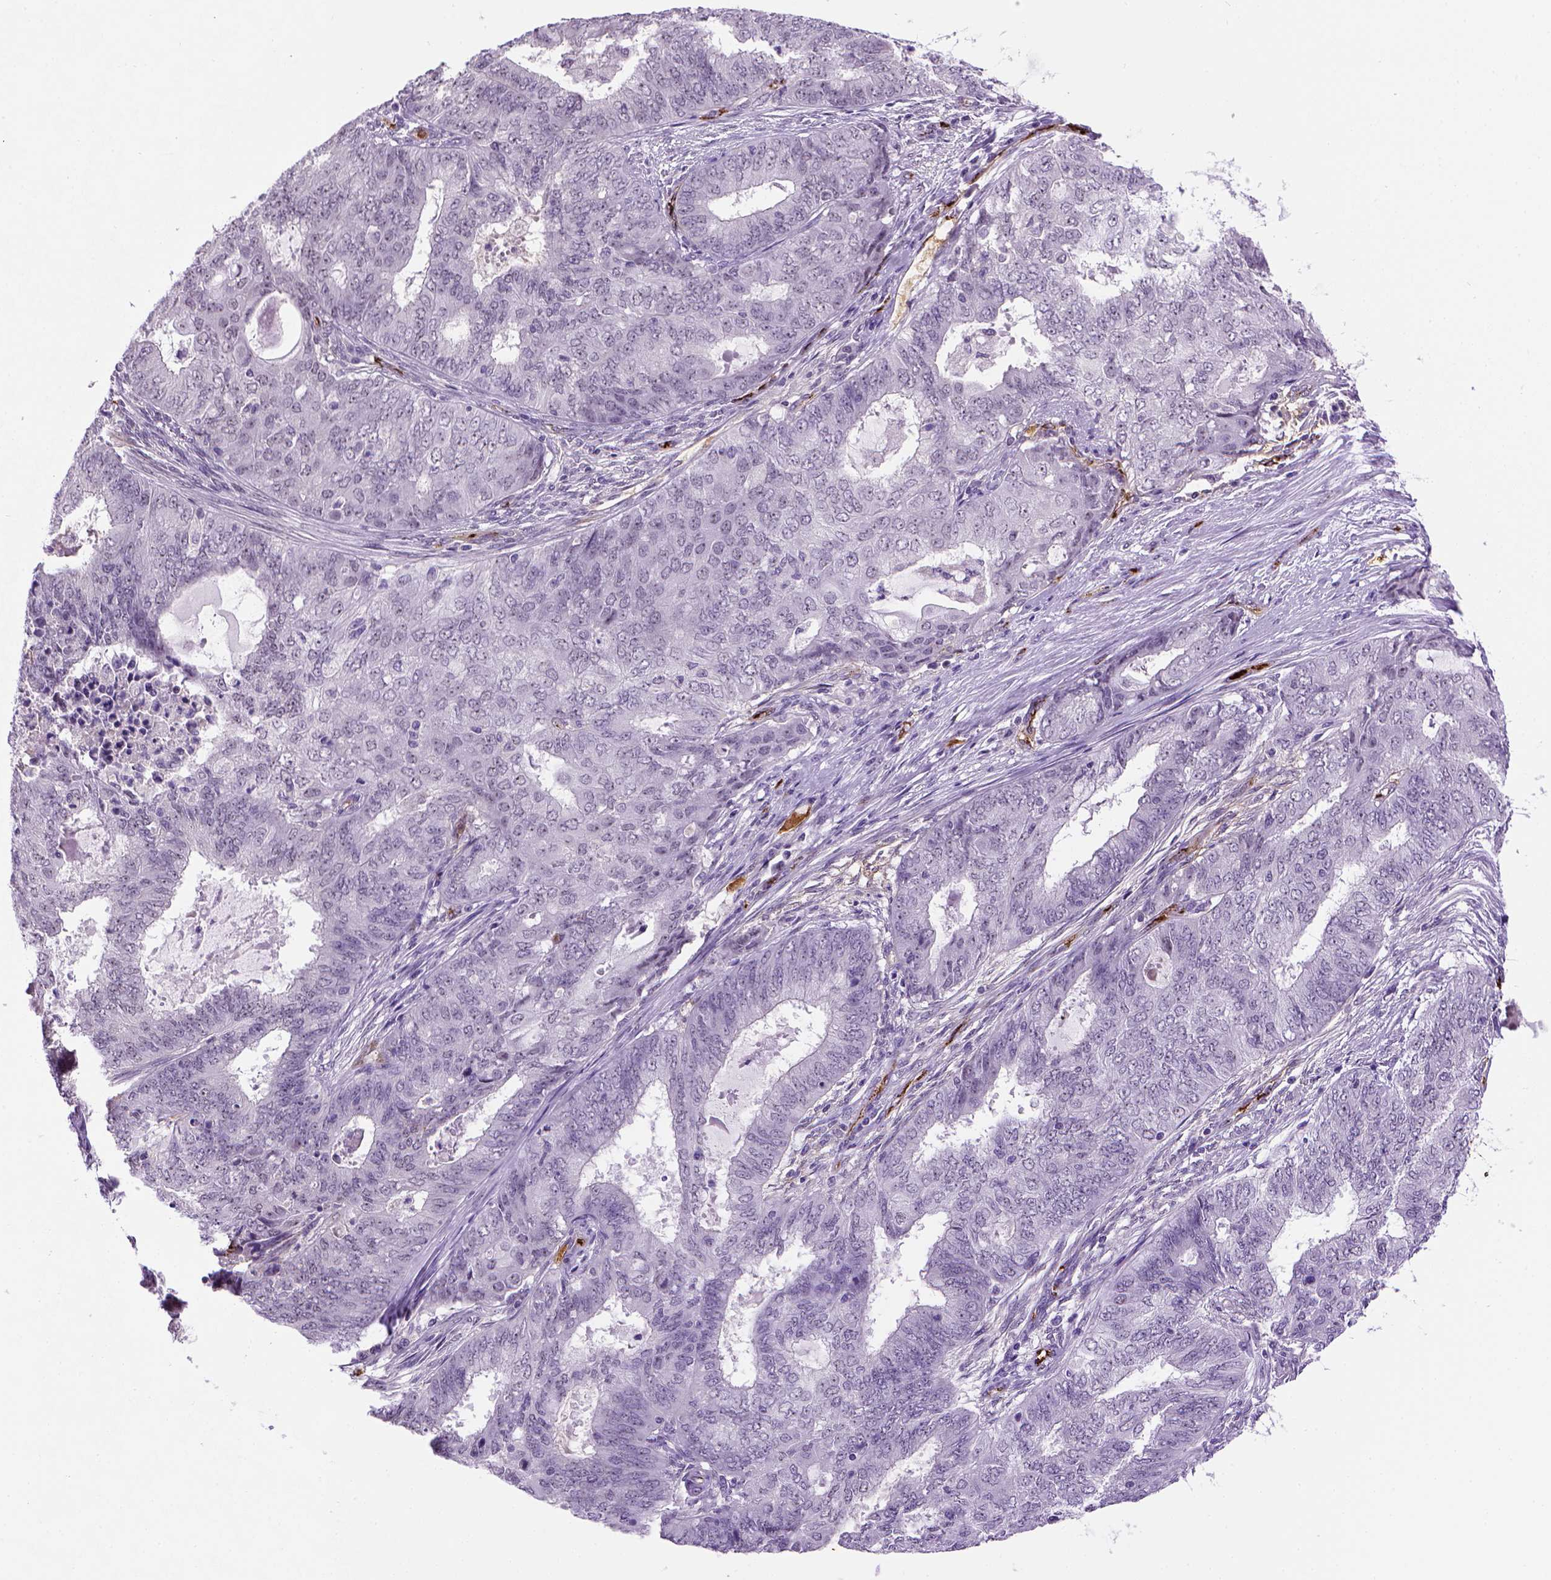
{"staining": {"intensity": "negative", "quantity": "none", "location": "none"}, "tissue": "endometrial cancer", "cell_type": "Tumor cells", "image_type": "cancer", "snomed": [{"axis": "morphology", "description": "Adenocarcinoma, NOS"}, {"axis": "topography", "description": "Endometrium"}], "caption": "IHC photomicrograph of human adenocarcinoma (endometrial) stained for a protein (brown), which shows no staining in tumor cells. Nuclei are stained in blue.", "gene": "VWF", "patient": {"sex": "female", "age": 62}}